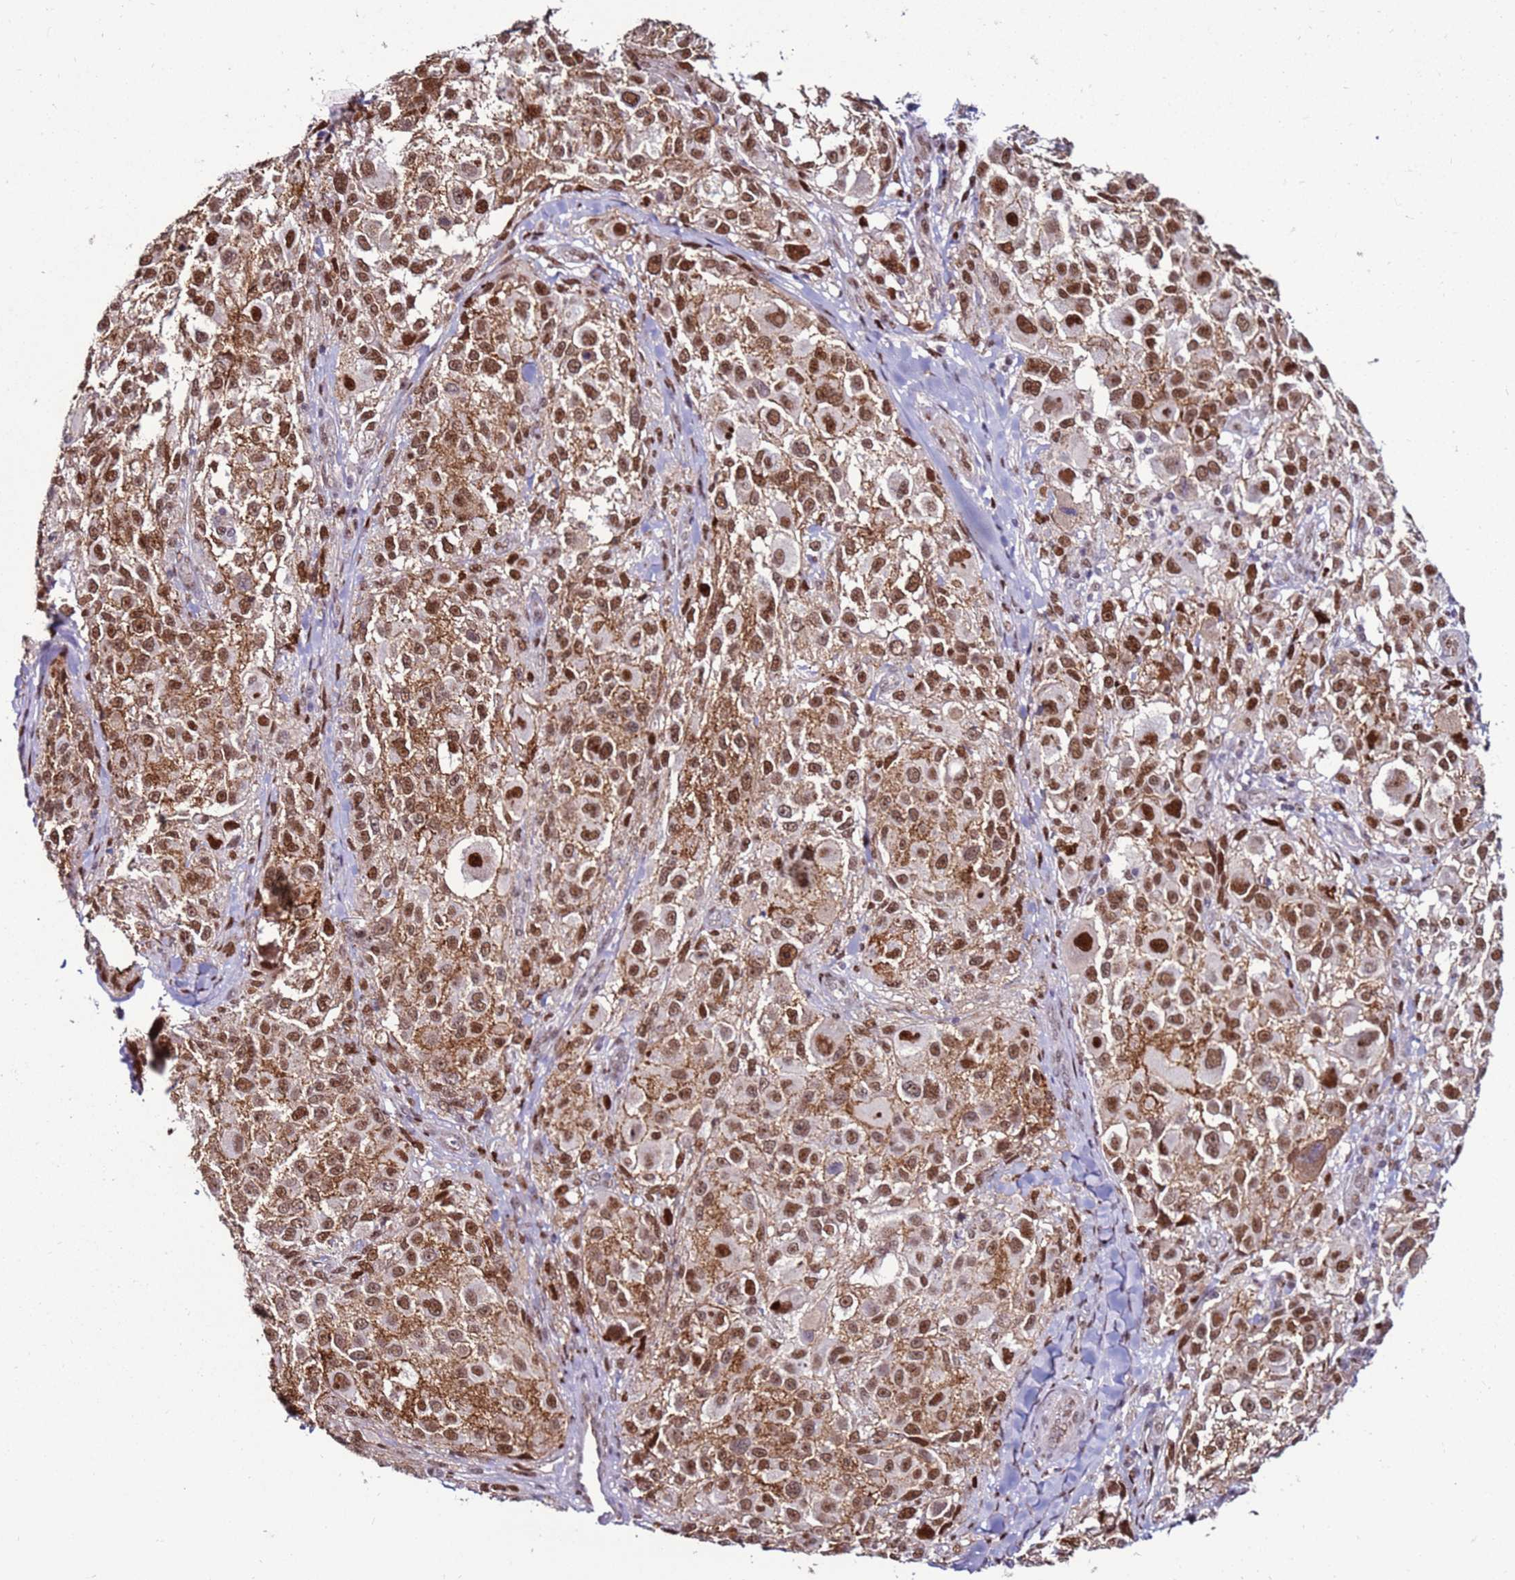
{"staining": {"intensity": "moderate", "quantity": ">75%", "location": "nuclear"}, "tissue": "melanoma", "cell_type": "Tumor cells", "image_type": "cancer", "snomed": [{"axis": "morphology", "description": "Normal morphology"}, {"axis": "morphology", "description": "Malignant melanoma, NOS"}, {"axis": "topography", "description": "Skin"}], "caption": "This image demonstrates immunohistochemistry (IHC) staining of human malignant melanoma, with medium moderate nuclear positivity in about >75% of tumor cells.", "gene": "KPNA4", "patient": {"sex": "female", "age": 72}}